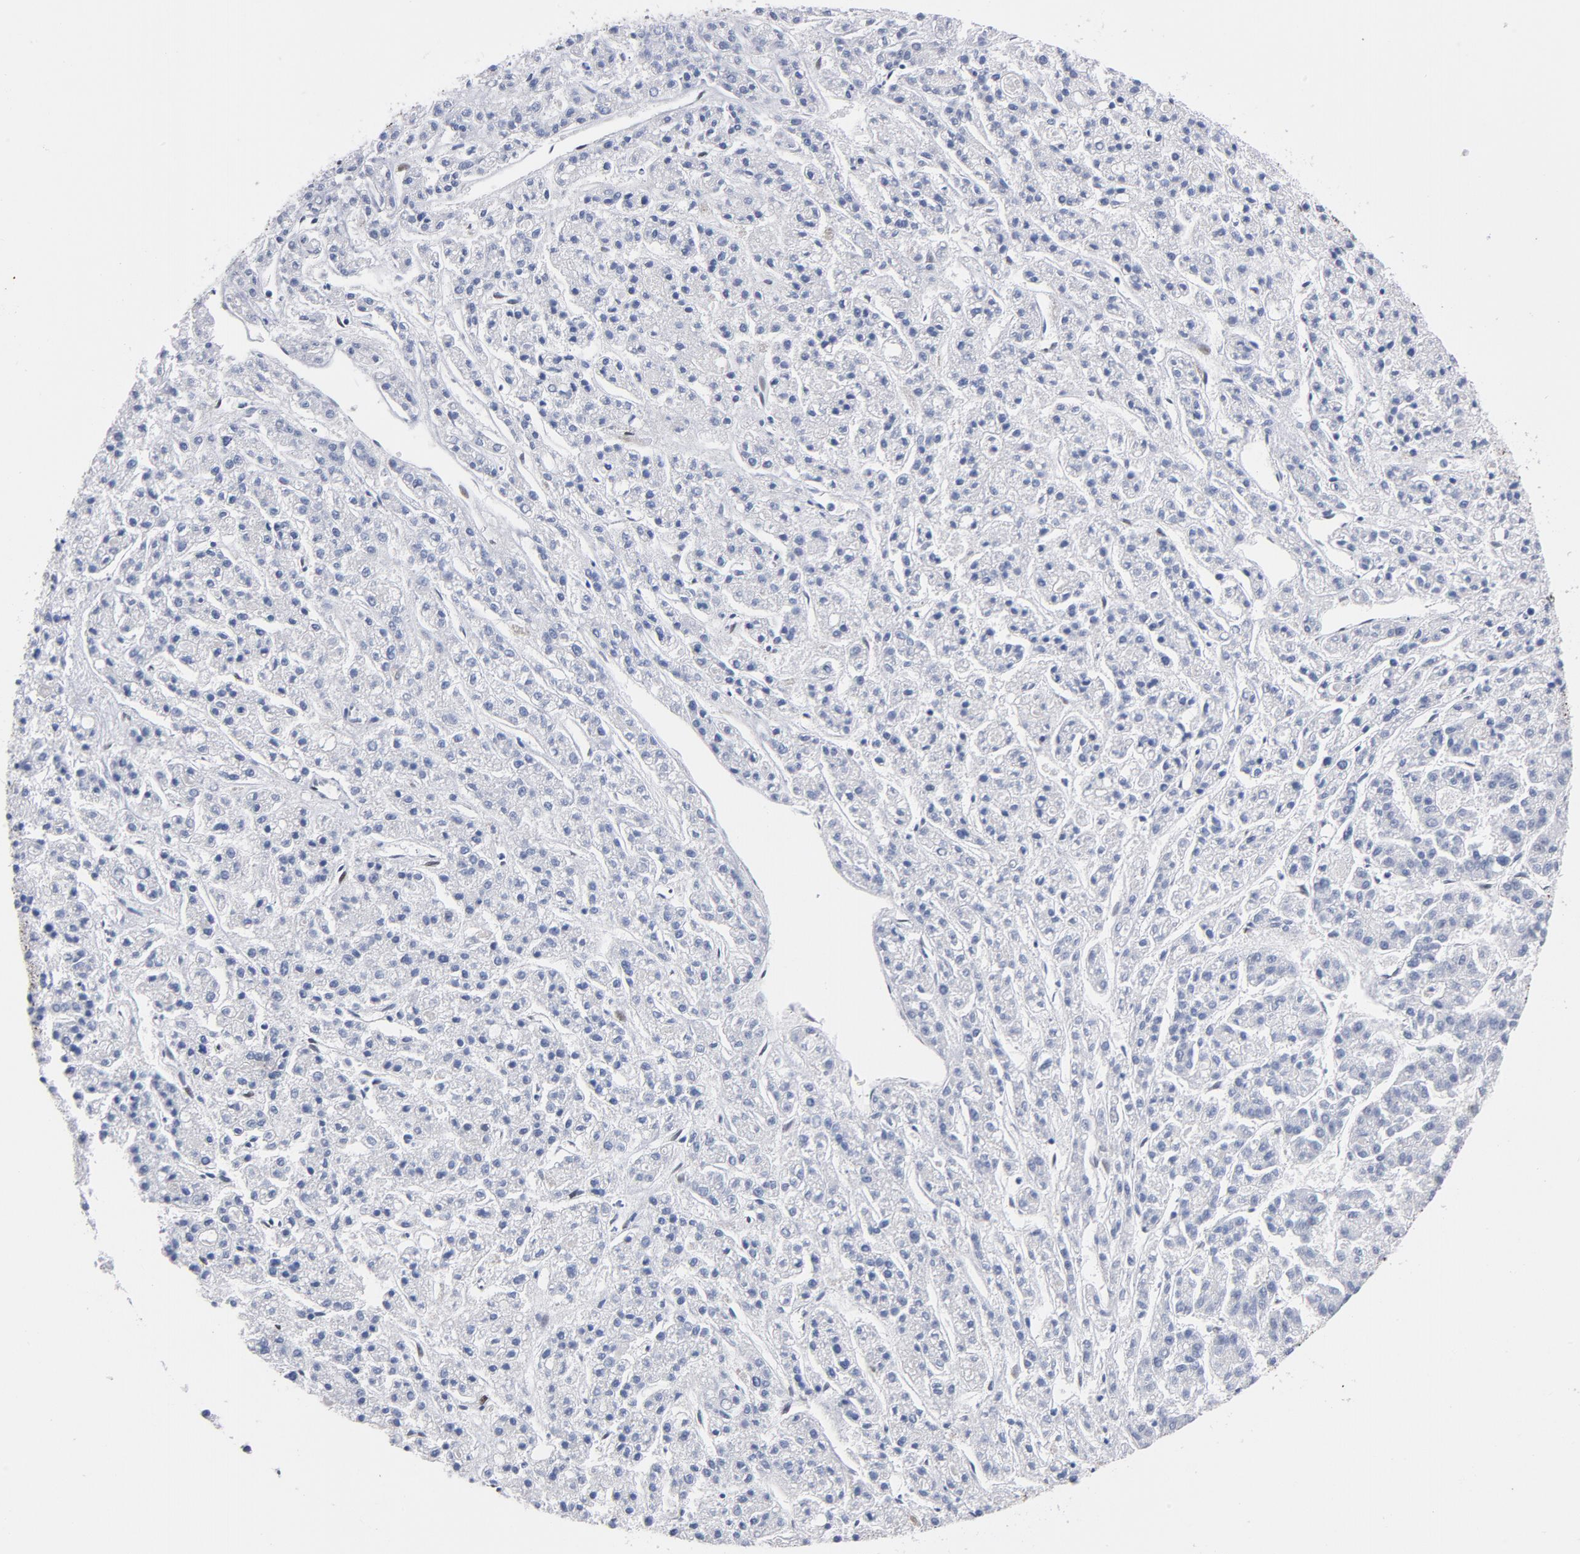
{"staining": {"intensity": "negative", "quantity": "none", "location": "none"}, "tissue": "liver cancer", "cell_type": "Tumor cells", "image_type": "cancer", "snomed": [{"axis": "morphology", "description": "Carcinoma, Hepatocellular, NOS"}, {"axis": "topography", "description": "Liver"}], "caption": "The IHC histopathology image has no significant staining in tumor cells of liver hepatocellular carcinoma tissue. (Brightfield microscopy of DAB (3,3'-diaminobenzidine) IHC at high magnification).", "gene": "TOP2B", "patient": {"sex": "male", "age": 70}}